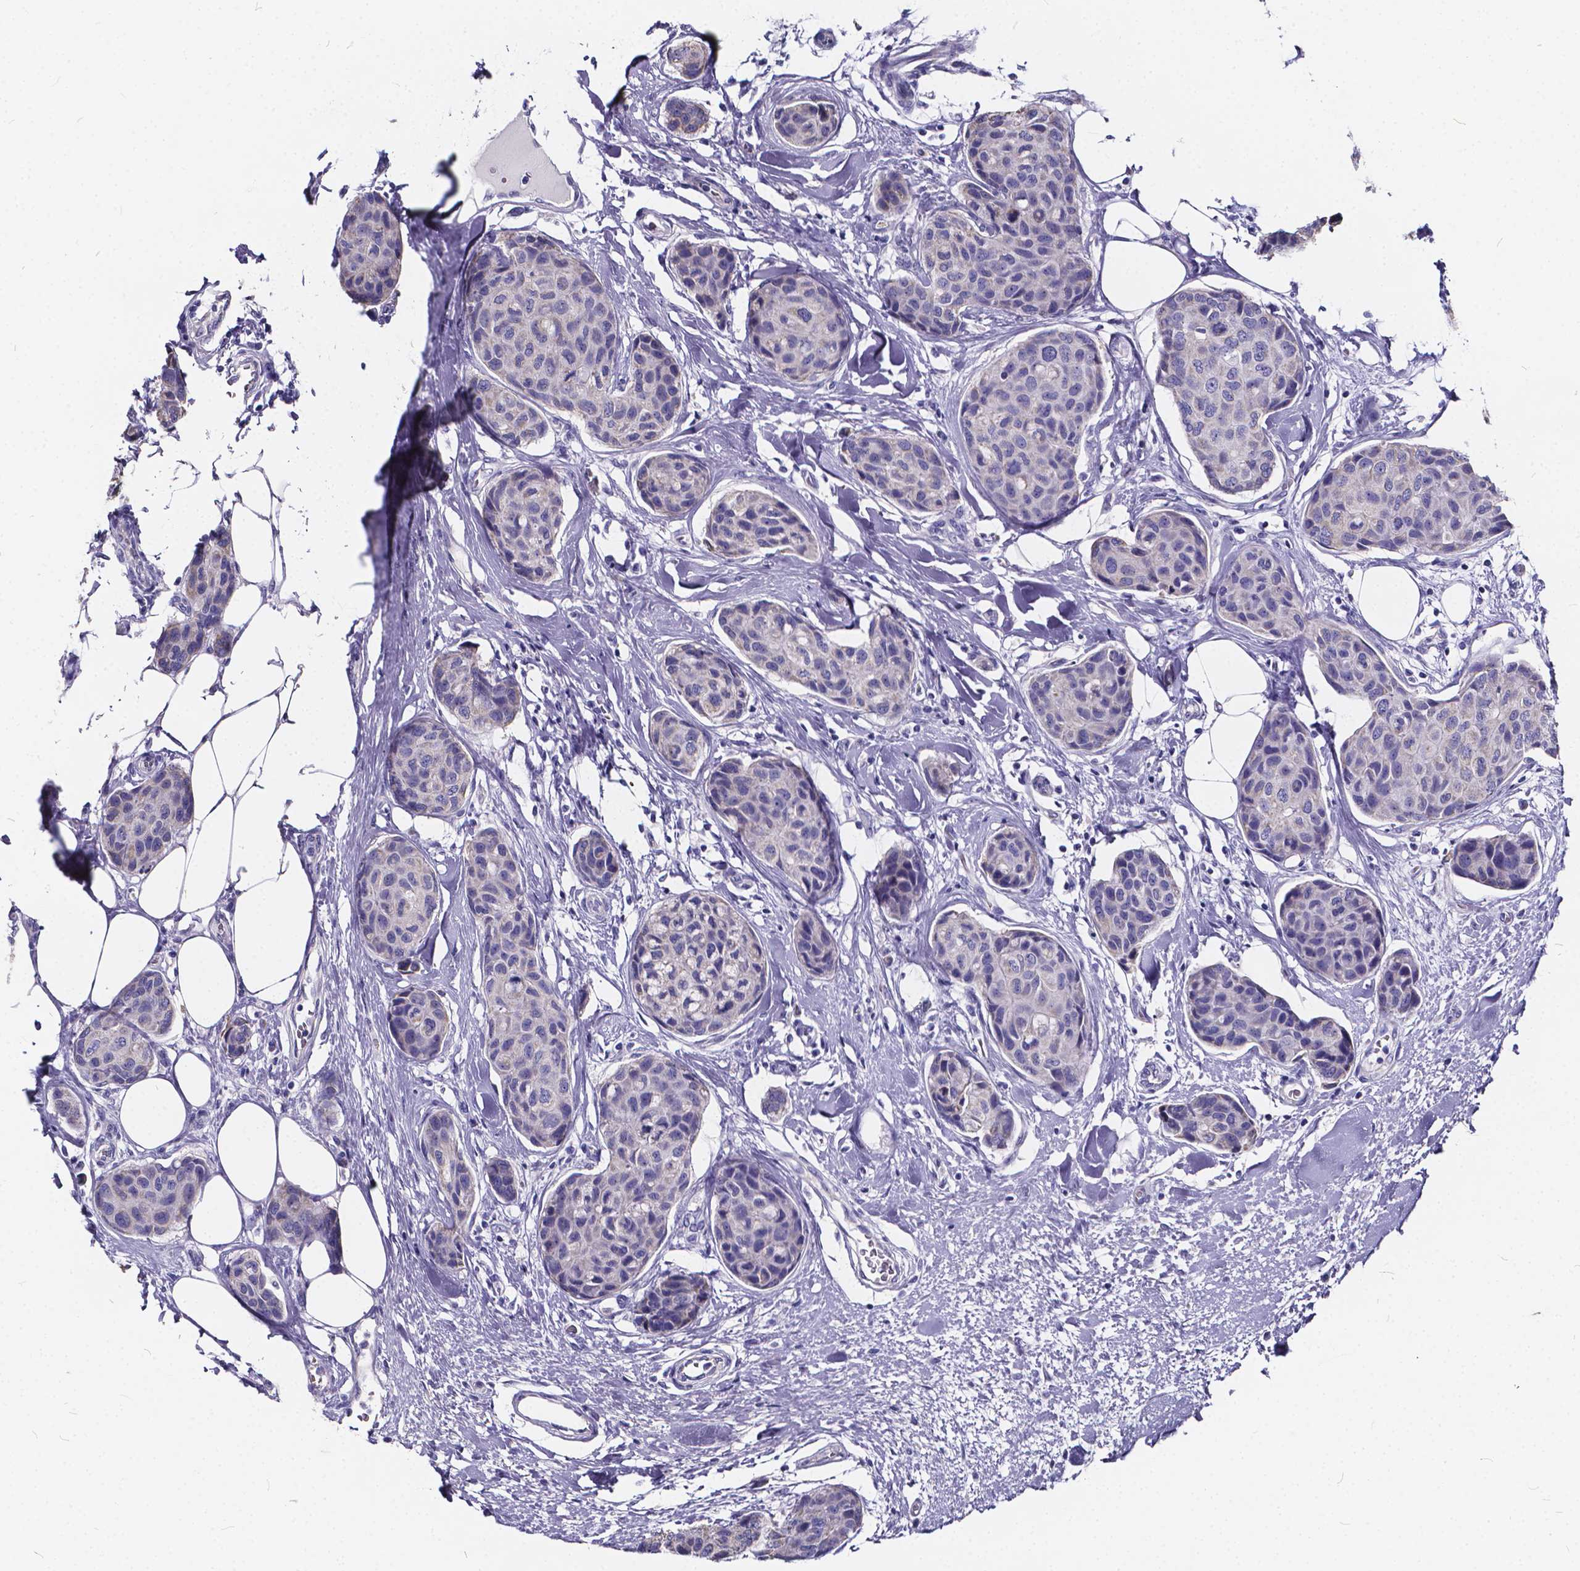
{"staining": {"intensity": "negative", "quantity": "none", "location": "none"}, "tissue": "breast cancer", "cell_type": "Tumor cells", "image_type": "cancer", "snomed": [{"axis": "morphology", "description": "Duct carcinoma"}, {"axis": "topography", "description": "Breast"}], "caption": "There is no significant positivity in tumor cells of intraductal carcinoma (breast). (DAB (3,3'-diaminobenzidine) immunohistochemistry with hematoxylin counter stain).", "gene": "SPEF2", "patient": {"sex": "female", "age": 80}}